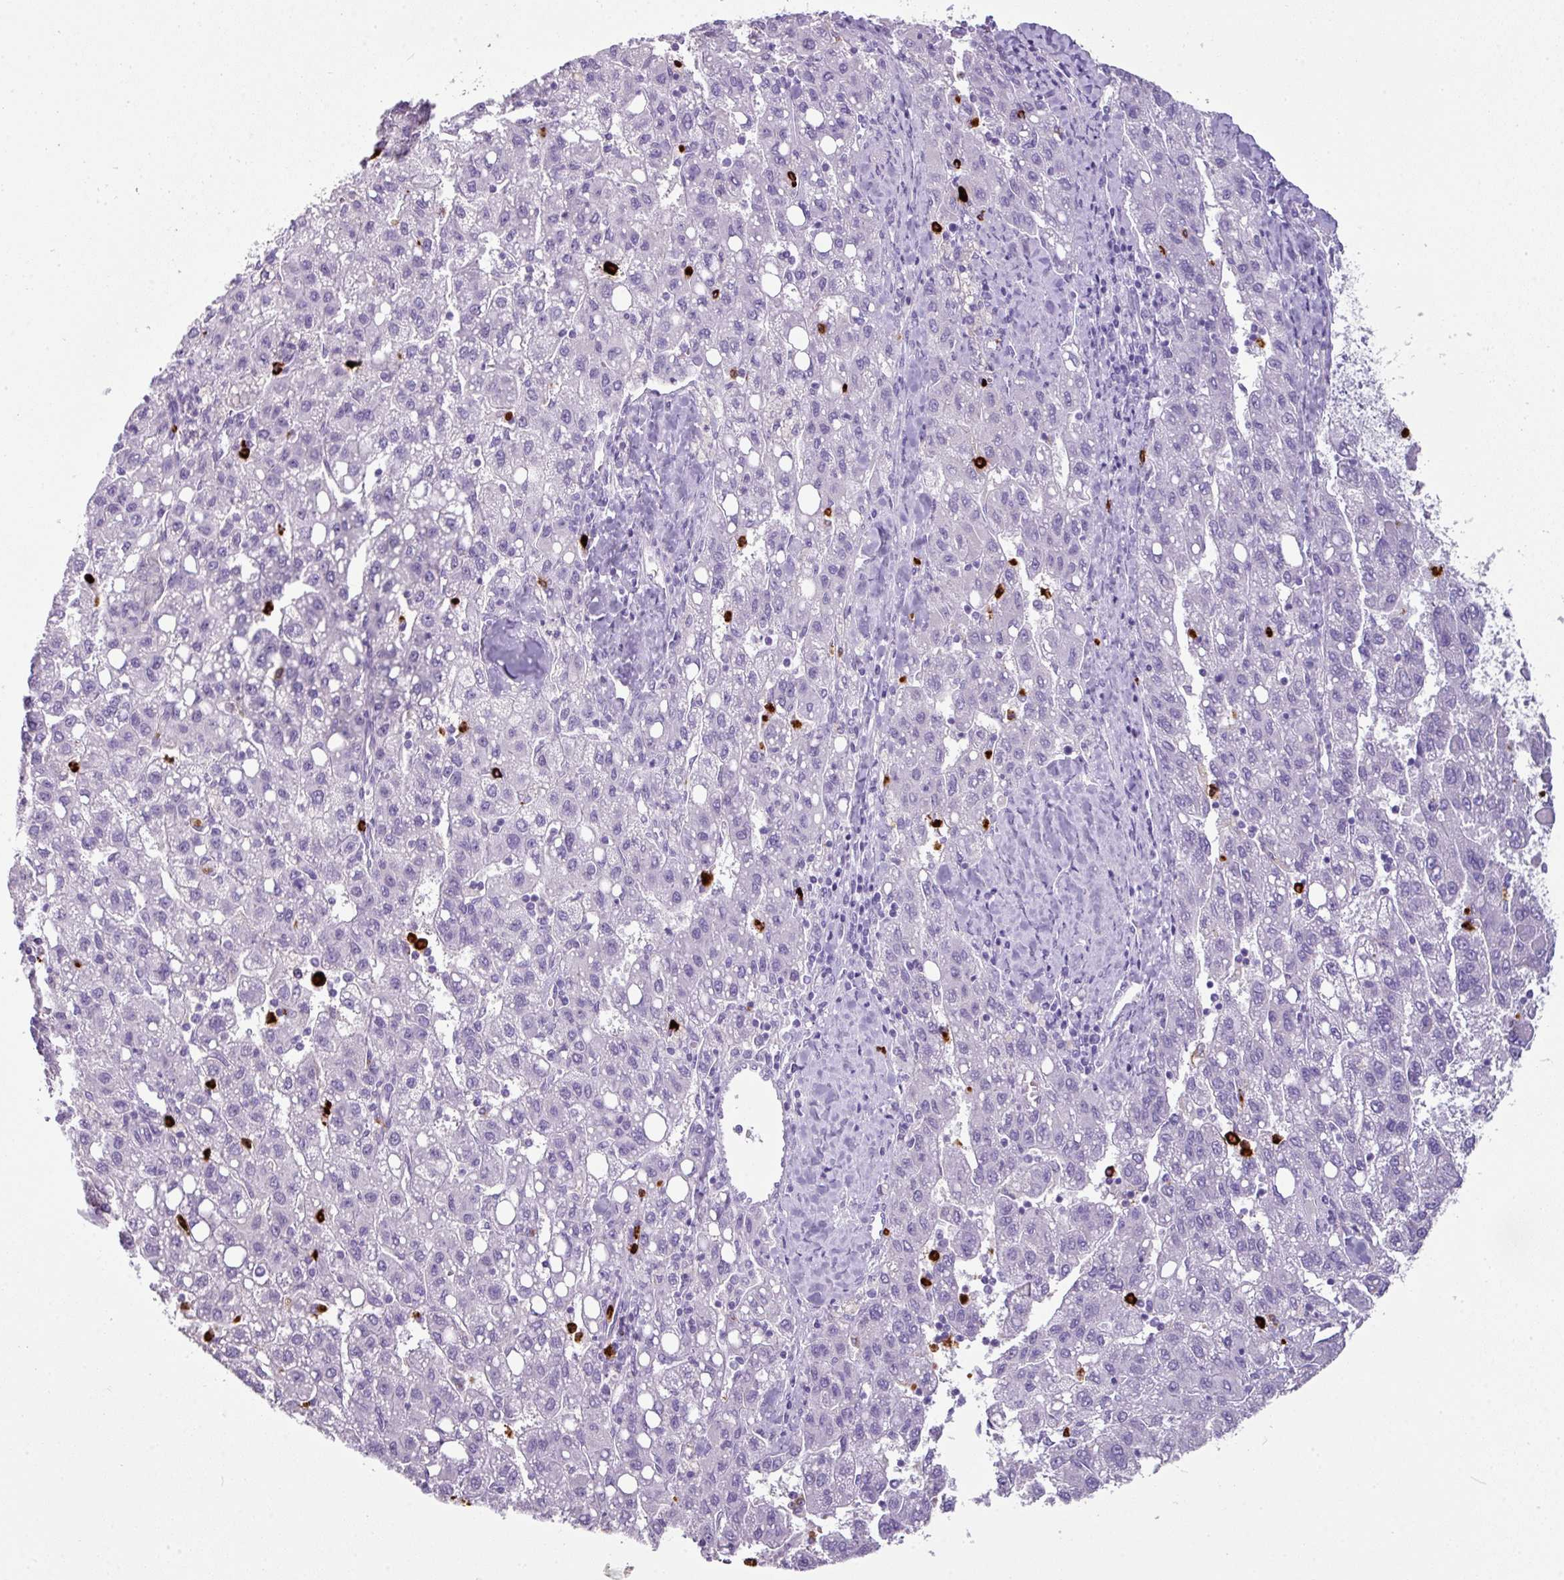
{"staining": {"intensity": "negative", "quantity": "none", "location": "none"}, "tissue": "liver cancer", "cell_type": "Tumor cells", "image_type": "cancer", "snomed": [{"axis": "morphology", "description": "Carcinoma, Hepatocellular, NOS"}, {"axis": "topography", "description": "Liver"}], "caption": "Tumor cells show no significant positivity in liver hepatocellular carcinoma. The staining is performed using DAB brown chromogen with nuclei counter-stained in using hematoxylin.", "gene": "CTSG", "patient": {"sex": "female", "age": 82}}